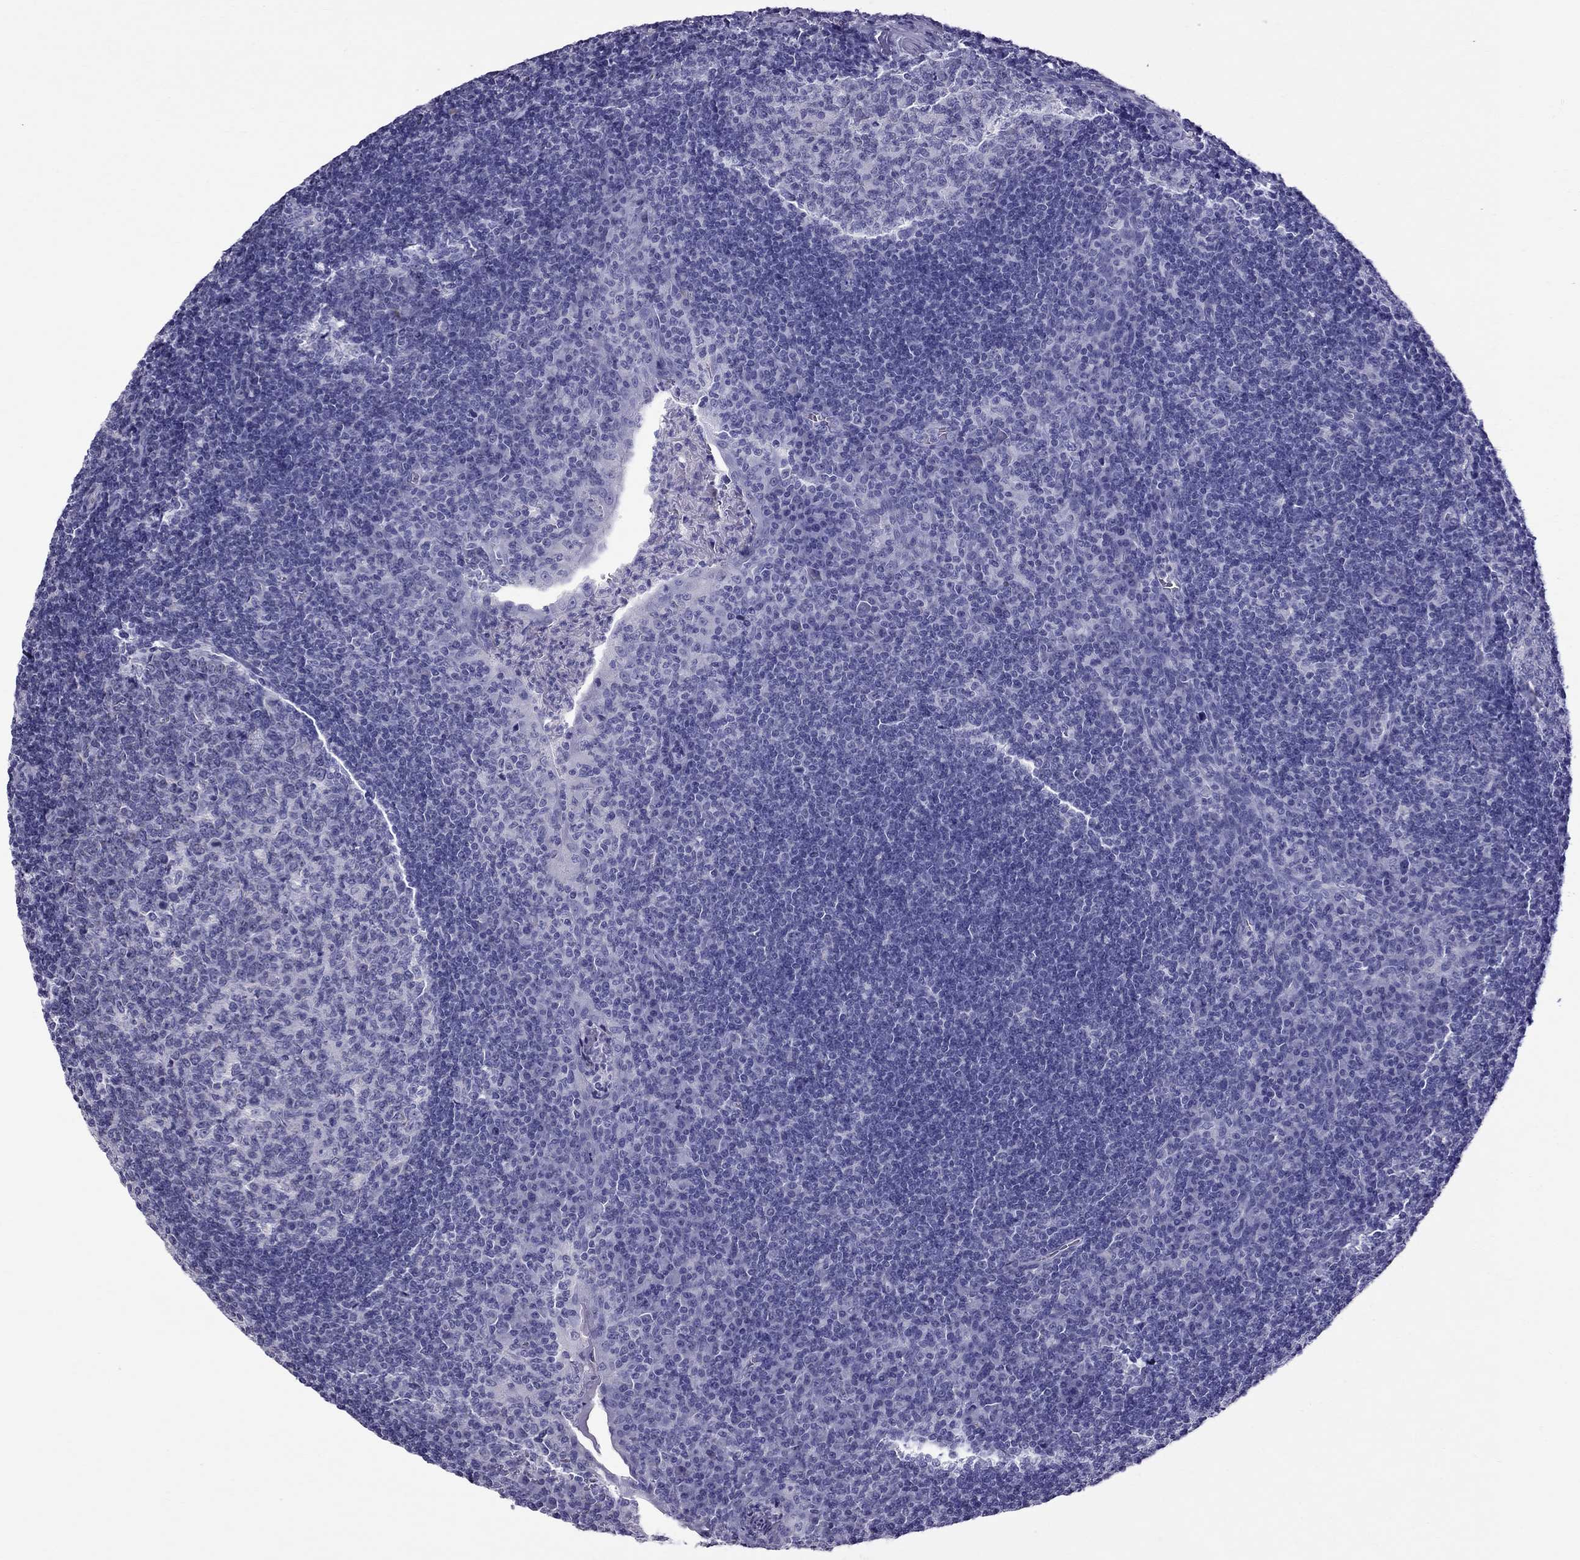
{"staining": {"intensity": "negative", "quantity": "none", "location": "none"}, "tissue": "tonsil", "cell_type": "Germinal center cells", "image_type": "normal", "snomed": [{"axis": "morphology", "description": "Normal tissue, NOS"}, {"axis": "topography", "description": "Tonsil"}], "caption": "DAB (3,3'-diaminobenzidine) immunohistochemical staining of unremarkable human tonsil shows no significant staining in germinal center cells.", "gene": "TTLL13", "patient": {"sex": "female", "age": 12}}